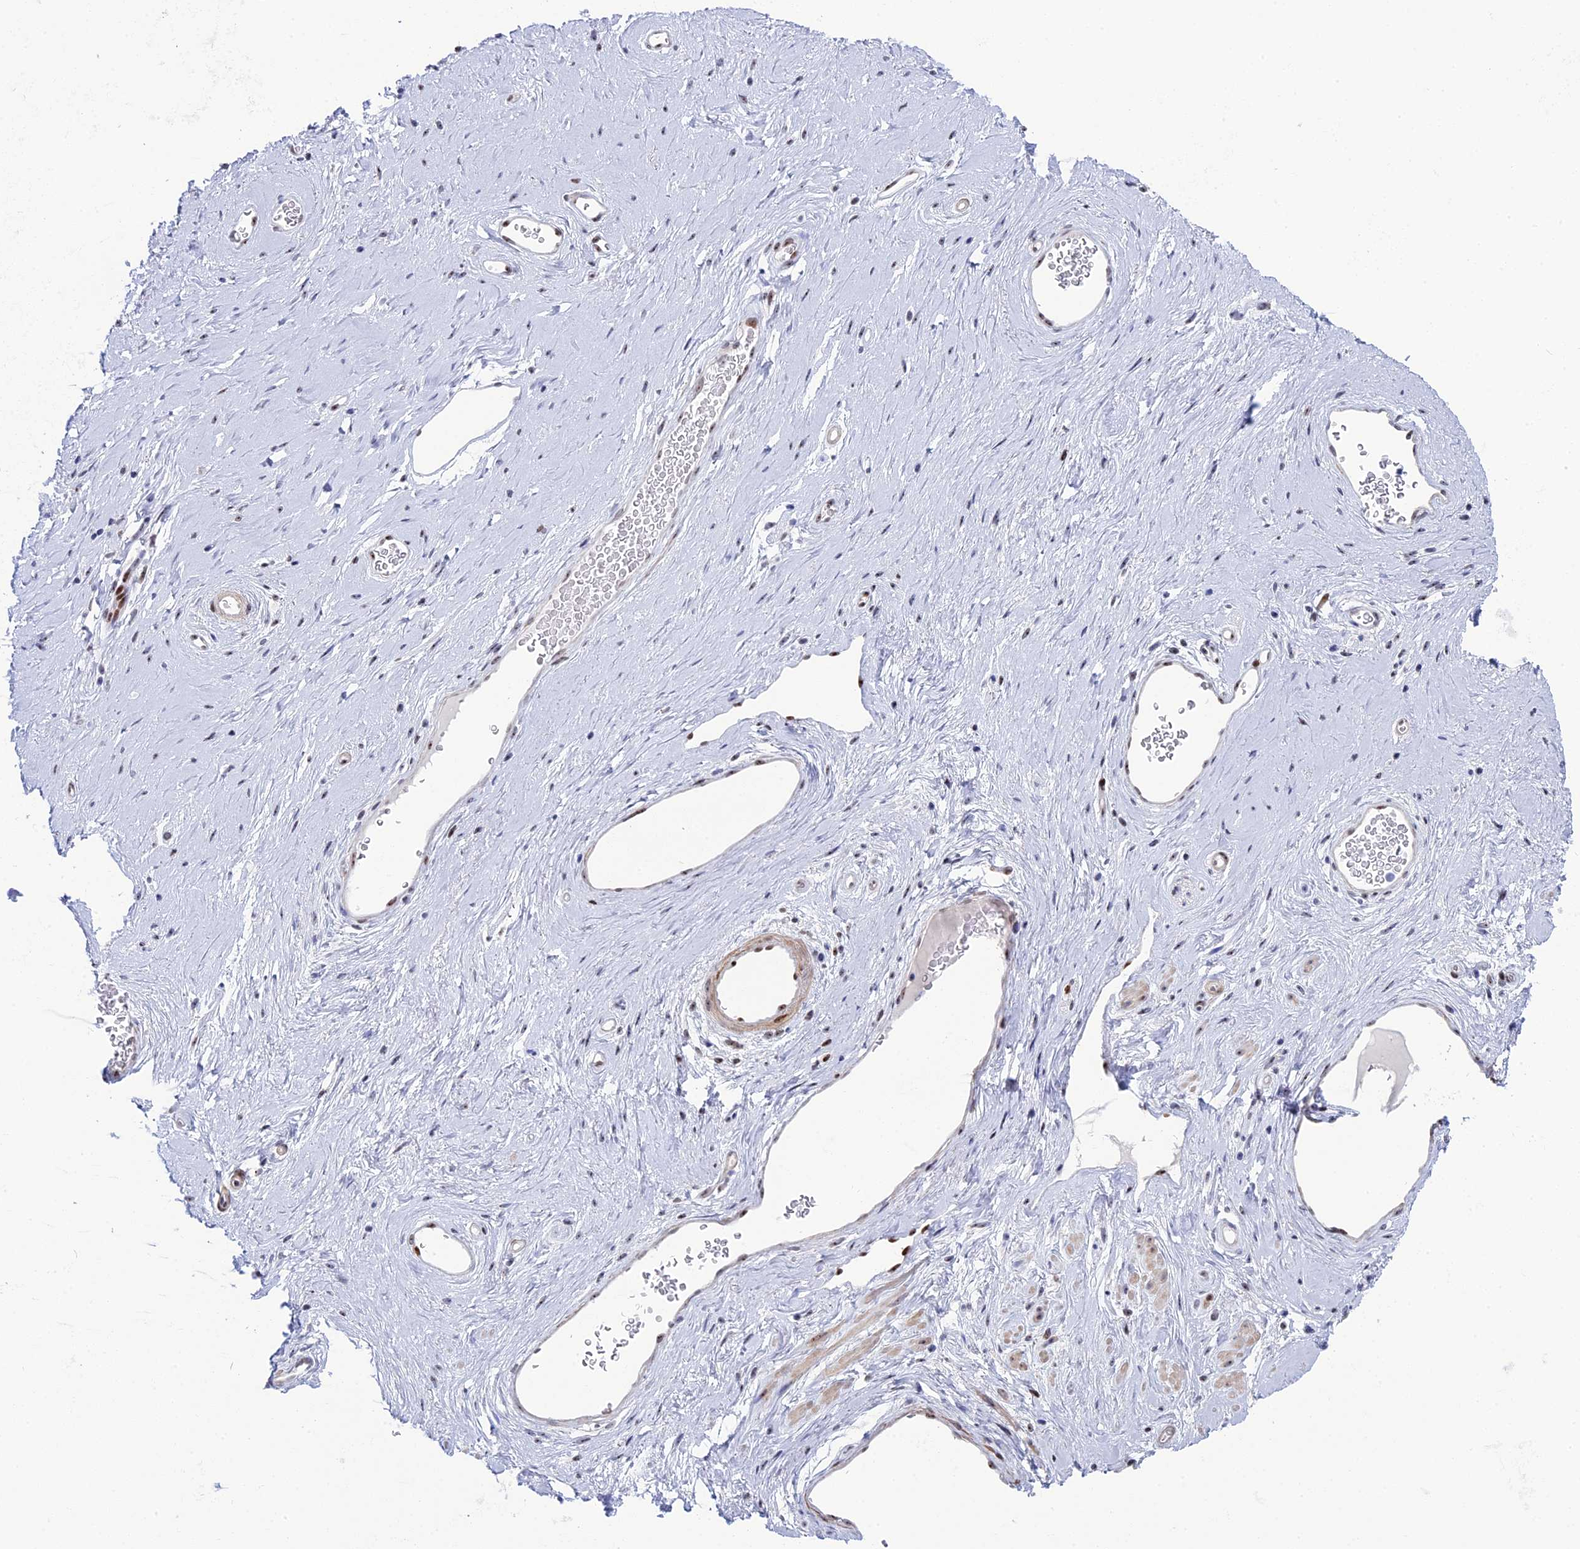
{"staining": {"intensity": "negative", "quantity": "none", "location": "none"}, "tissue": "soft tissue", "cell_type": "Chondrocytes", "image_type": "normal", "snomed": [{"axis": "morphology", "description": "Normal tissue, NOS"}, {"axis": "morphology", "description": "Adenocarcinoma, NOS"}, {"axis": "topography", "description": "Rectum"}, {"axis": "topography", "description": "Vagina"}, {"axis": "topography", "description": "Peripheral nerve tissue"}], "caption": "Histopathology image shows no significant protein expression in chondrocytes of unremarkable soft tissue.", "gene": "CCDC86", "patient": {"sex": "female", "age": 71}}